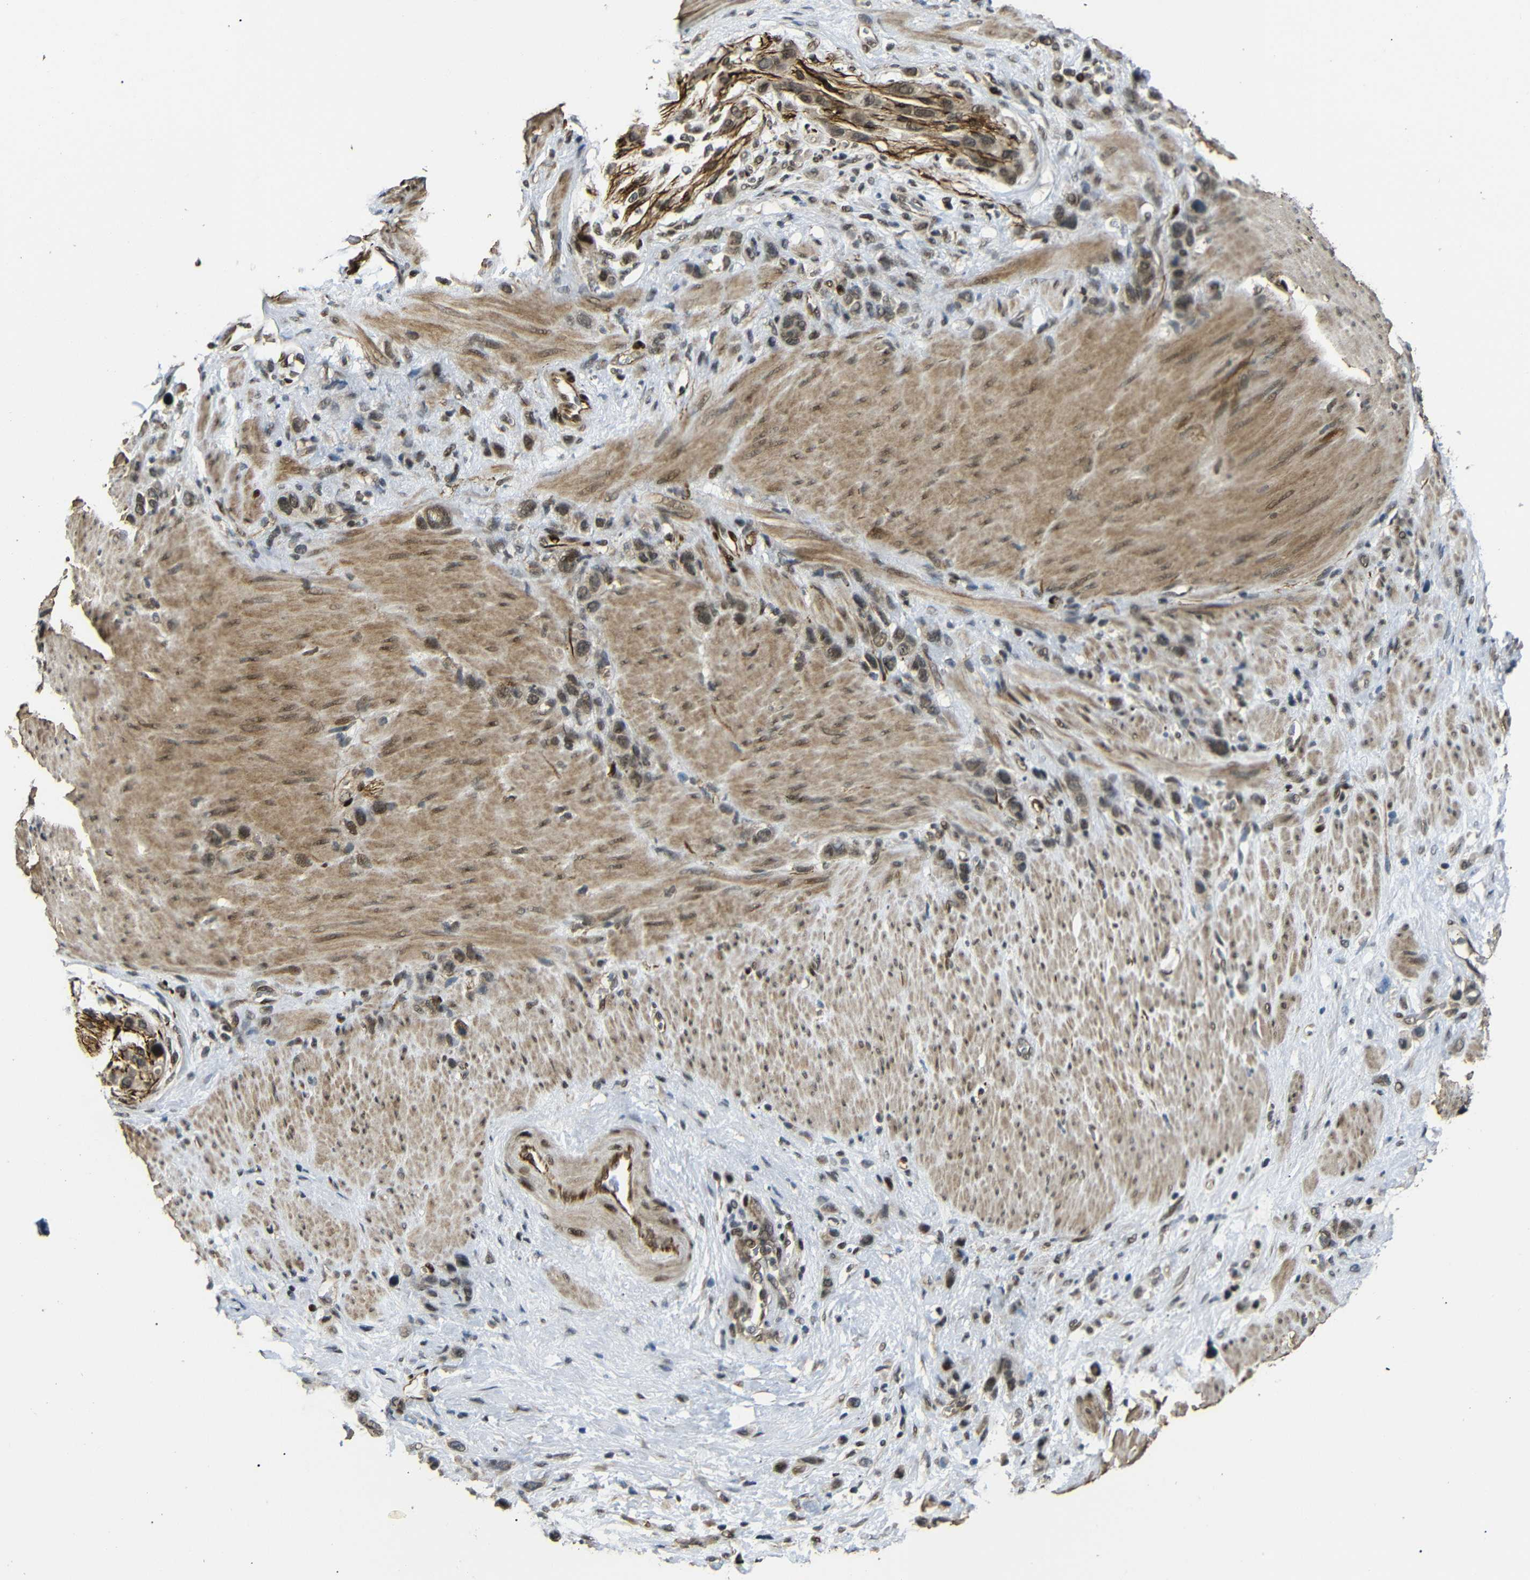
{"staining": {"intensity": "moderate", "quantity": ">75%", "location": "cytoplasmic/membranous,nuclear"}, "tissue": "stomach cancer", "cell_type": "Tumor cells", "image_type": "cancer", "snomed": [{"axis": "morphology", "description": "Adenocarcinoma, NOS"}, {"axis": "morphology", "description": "Adenocarcinoma, High grade"}, {"axis": "topography", "description": "Stomach, upper"}, {"axis": "topography", "description": "Stomach, lower"}], "caption": "Brown immunohistochemical staining in stomach cancer demonstrates moderate cytoplasmic/membranous and nuclear expression in approximately >75% of tumor cells.", "gene": "TBX2", "patient": {"sex": "female", "age": 65}}